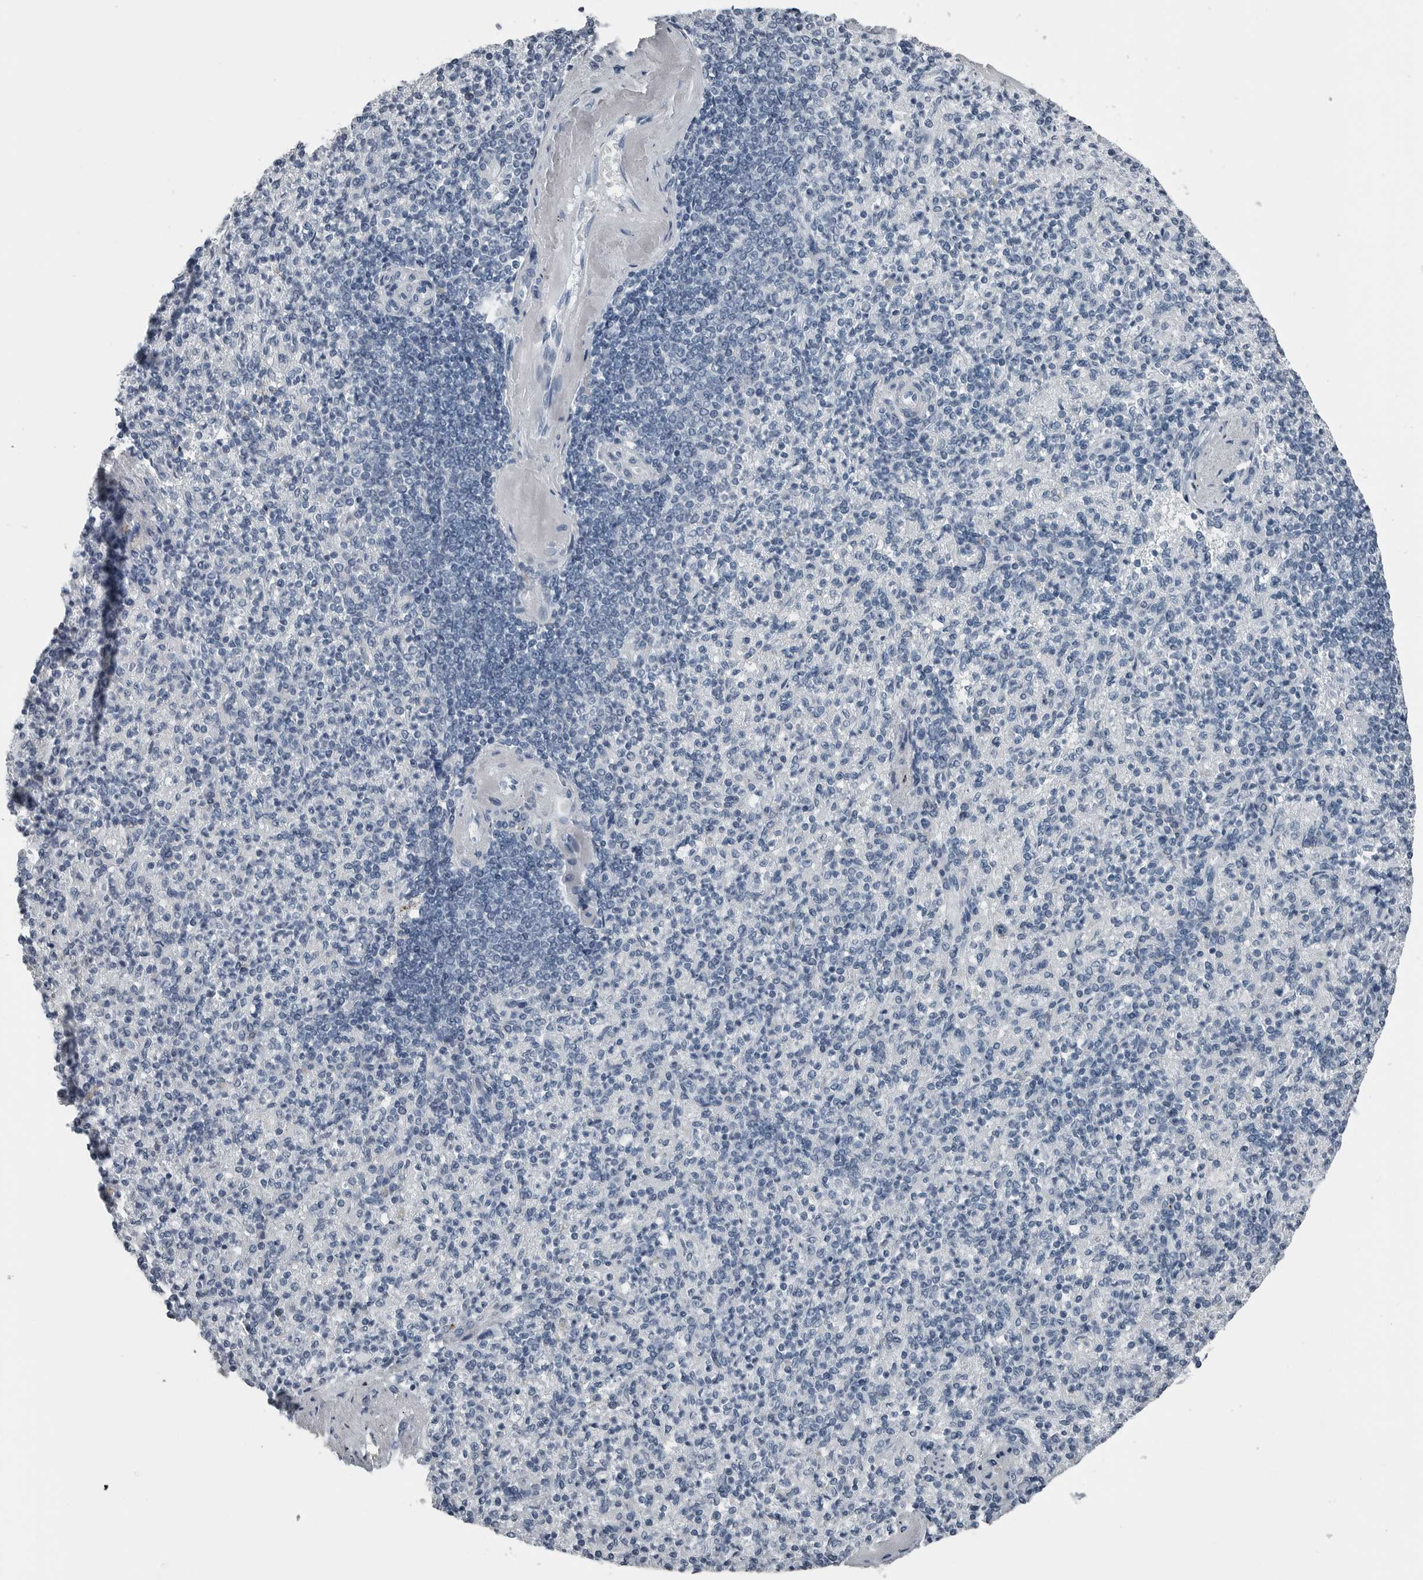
{"staining": {"intensity": "negative", "quantity": "none", "location": "none"}, "tissue": "spleen", "cell_type": "Cells in red pulp", "image_type": "normal", "snomed": [{"axis": "morphology", "description": "Normal tissue, NOS"}, {"axis": "topography", "description": "Spleen"}], "caption": "Protein analysis of unremarkable spleen reveals no significant expression in cells in red pulp. (Stains: DAB IHC with hematoxylin counter stain, Microscopy: brightfield microscopy at high magnification).", "gene": "SPINK1", "patient": {"sex": "female", "age": 74}}